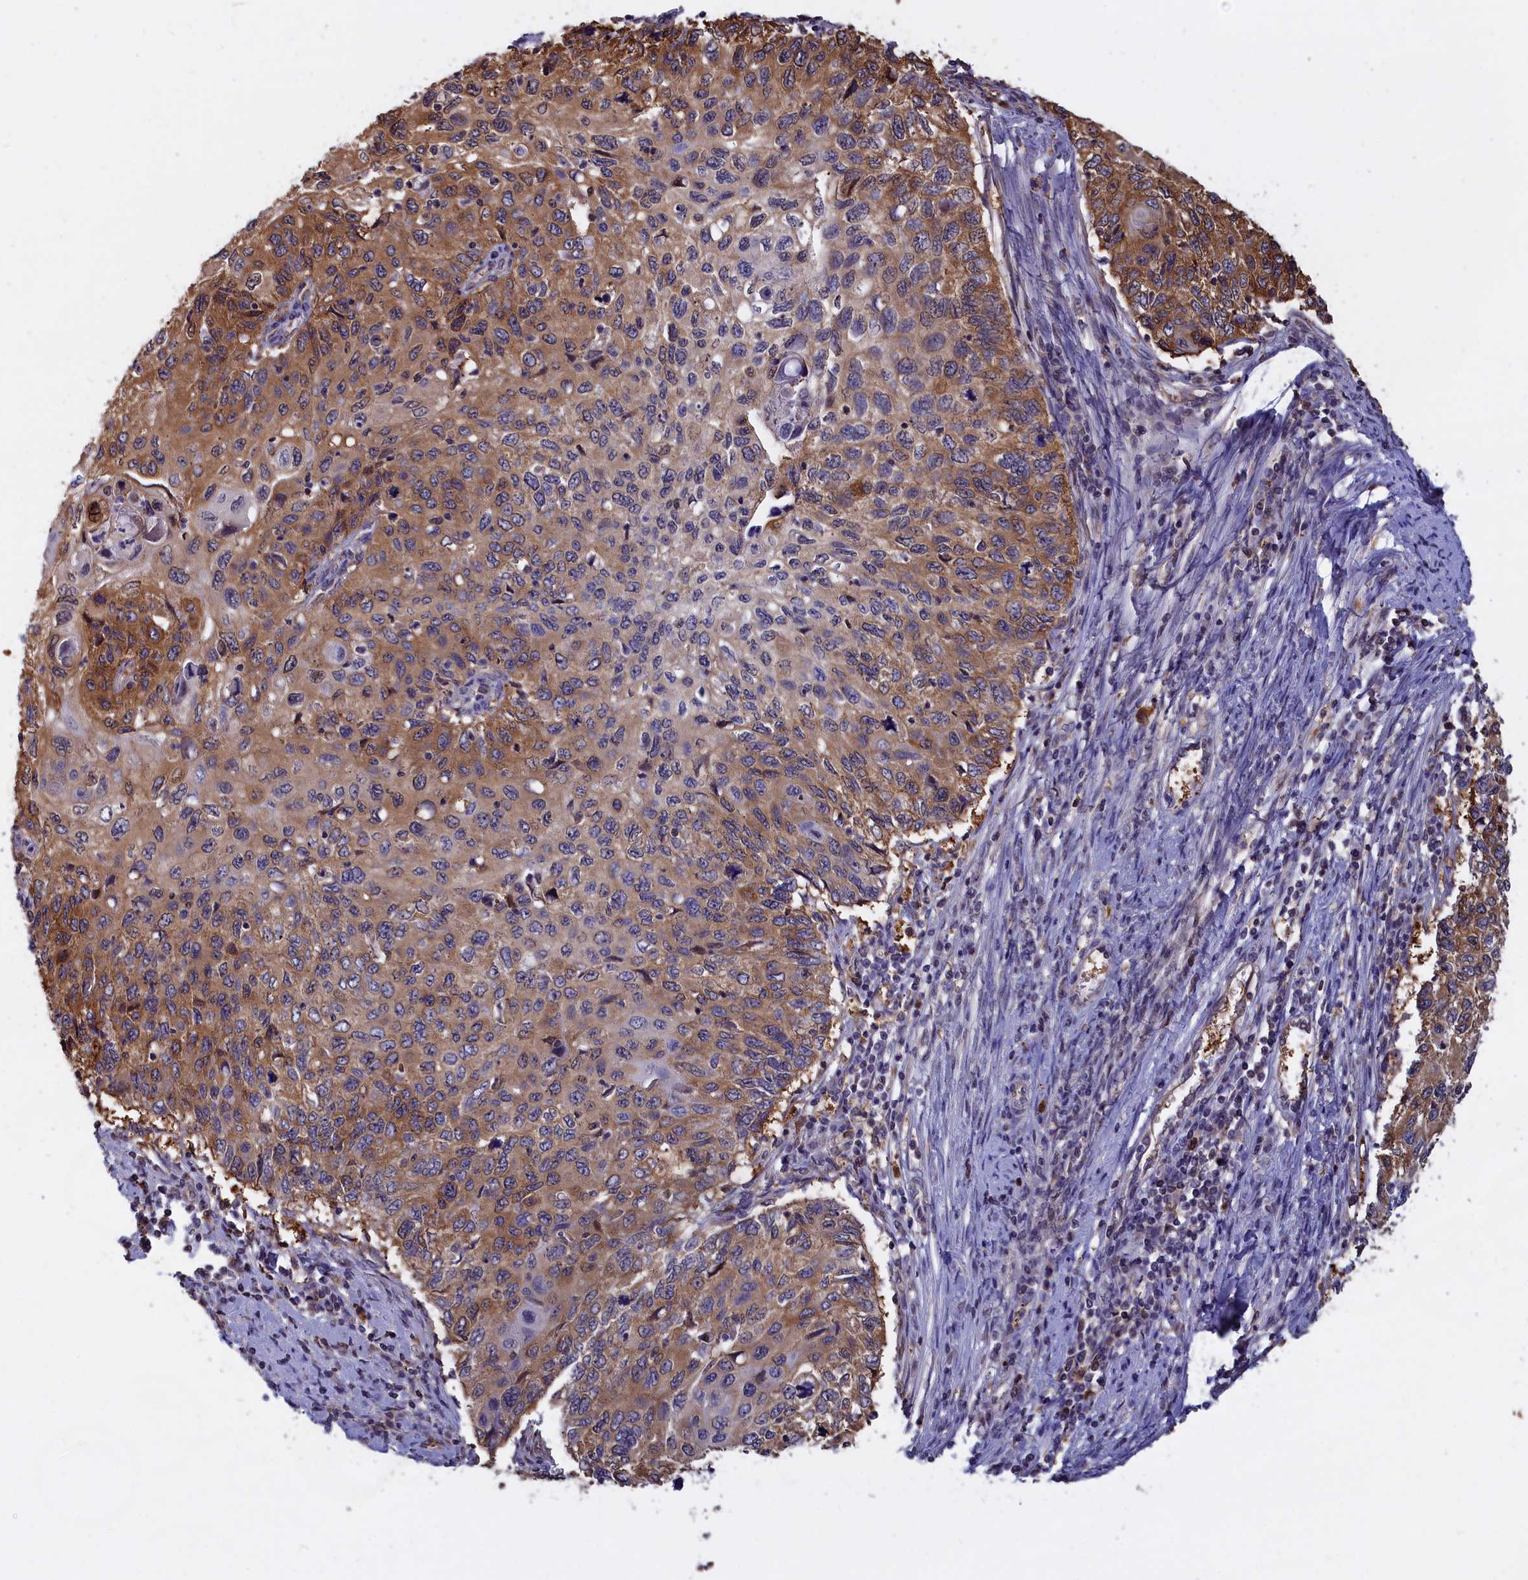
{"staining": {"intensity": "moderate", "quantity": ">75%", "location": "cytoplasmic/membranous,nuclear"}, "tissue": "cervical cancer", "cell_type": "Tumor cells", "image_type": "cancer", "snomed": [{"axis": "morphology", "description": "Squamous cell carcinoma, NOS"}, {"axis": "topography", "description": "Cervix"}], "caption": "Tumor cells demonstrate moderate cytoplasmic/membranous and nuclear positivity in about >75% of cells in cervical cancer (squamous cell carcinoma).", "gene": "ABCC8", "patient": {"sex": "female", "age": 70}}